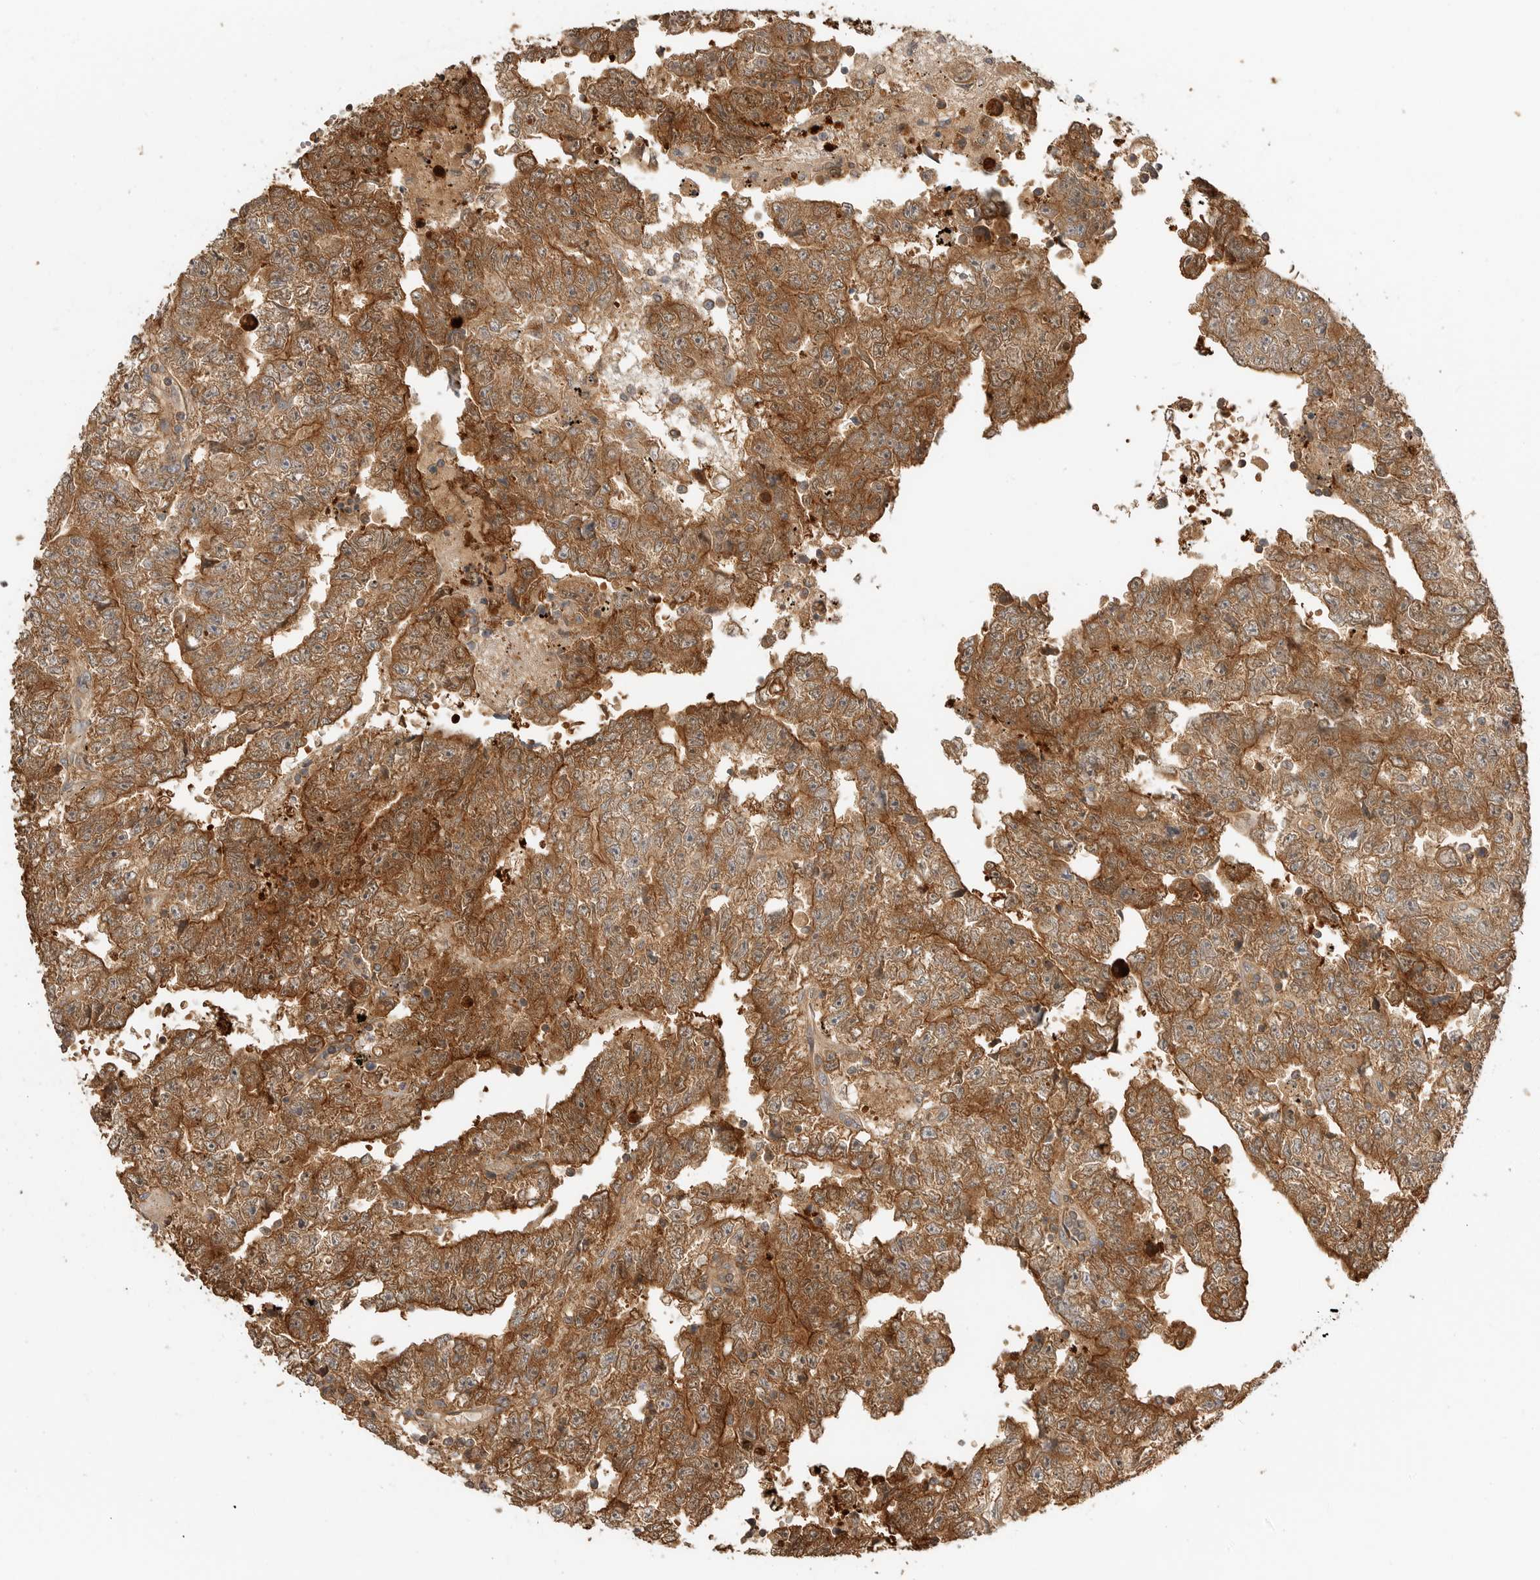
{"staining": {"intensity": "moderate", "quantity": ">75%", "location": "cytoplasmic/membranous"}, "tissue": "testis cancer", "cell_type": "Tumor cells", "image_type": "cancer", "snomed": [{"axis": "morphology", "description": "Carcinoma, Embryonal, NOS"}, {"axis": "topography", "description": "Testis"}], "caption": "Moderate cytoplasmic/membranous positivity is seen in approximately >75% of tumor cells in embryonal carcinoma (testis).", "gene": "CLDN12", "patient": {"sex": "male", "age": 25}}